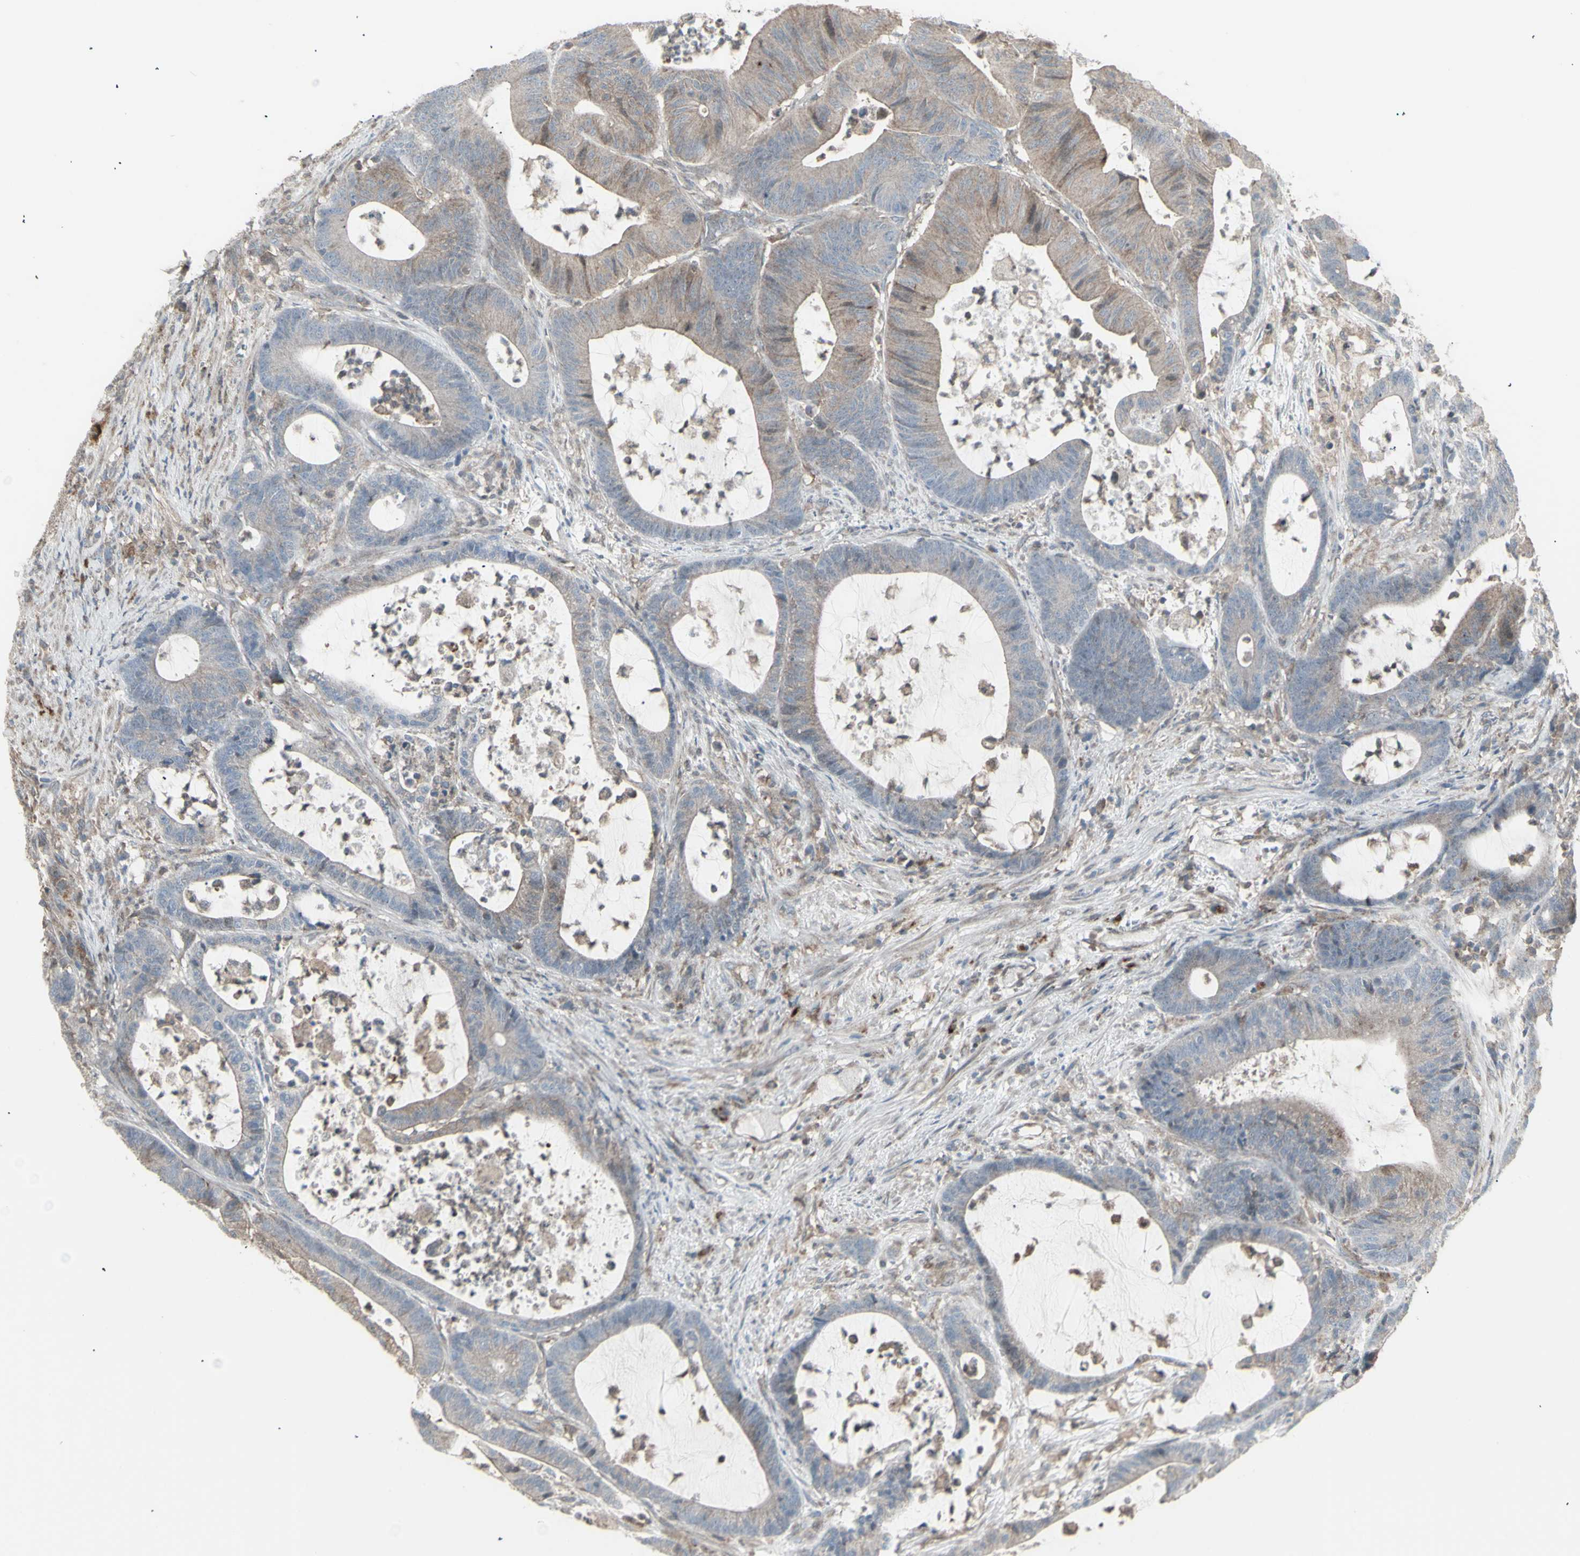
{"staining": {"intensity": "moderate", "quantity": "25%-75%", "location": "cytoplasmic/membranous"}, "tissue": "colorectal cancer", "cell_type": "Tumor cells", "image_type": "cancer", "snomed": [{"axis": "morphology", "description": "Adenocarcinoma, NOS"}, {"axis": "topography", "description": "Colon"}], "caption": "IHC staining of adenocarcinoma (colorectal), which reveals medium levels of moderate cytoplasmic/membranous expression in approximately 25%-75% of tumor cells indicating moderate cytoplasmic/membranous protein staining. The staining was performed using DAB (3,3'-diaminobenzidine) (brown) for protein detection and nuclei were counterstained in hematoxylin (blue).", "gene": "RNASEL", "patient": {"sex": "female", "age": 84}}